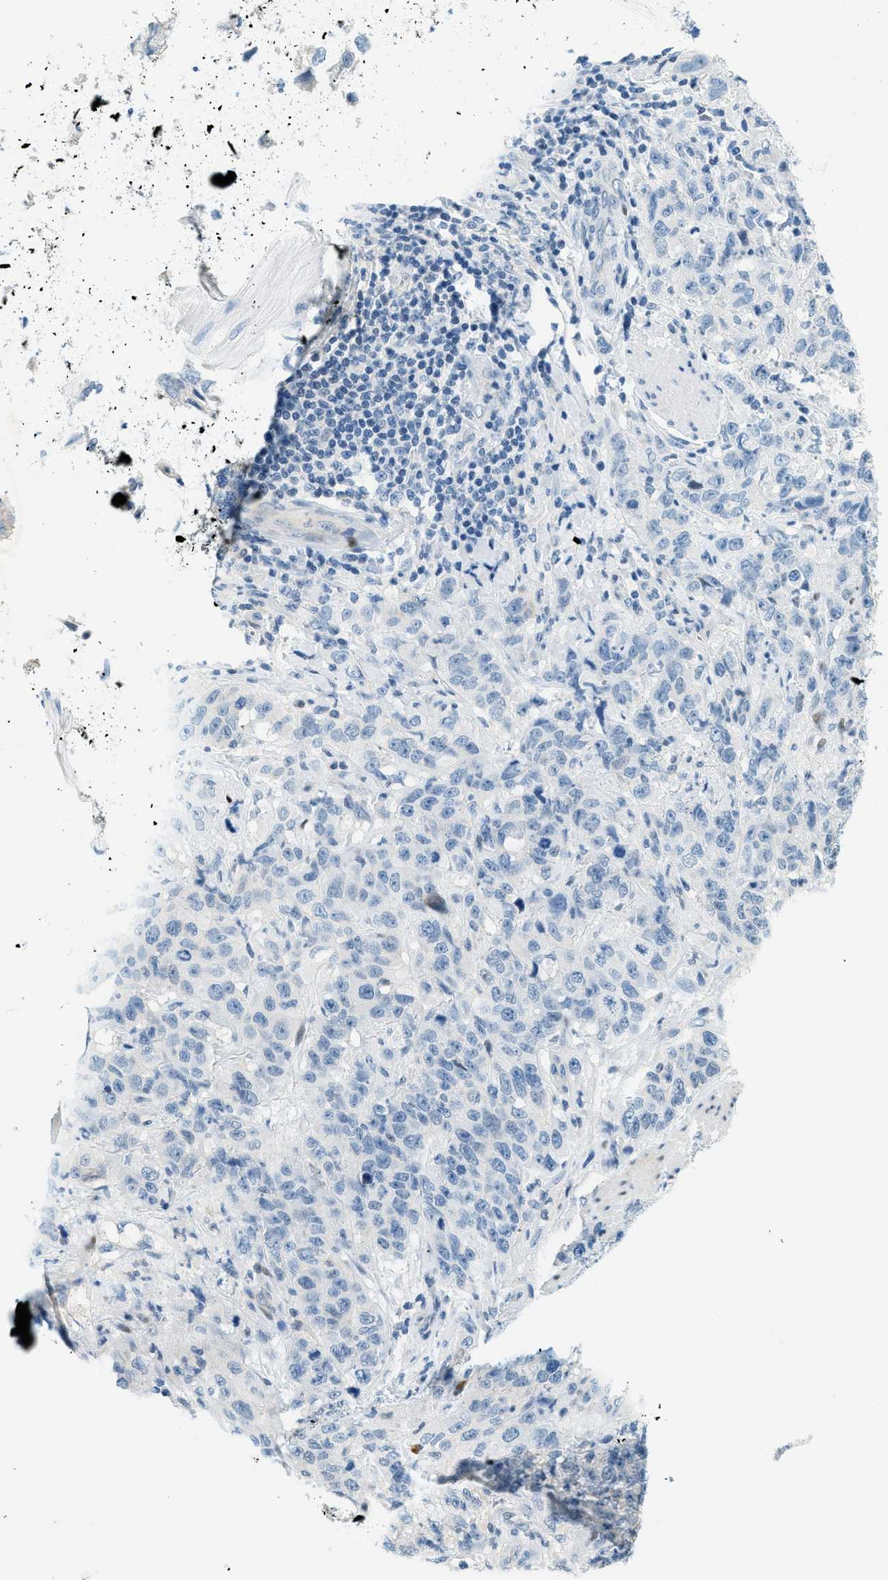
{"staining": {"intensity": "negative", "quantity": "none", "location": "none"}, "tissue": "stomach cancer", "cell_type": "Tumor cells", "image_type": "cancer", "snomed": [{"axis": "morphology", "description": "Adenocarcinoma, NOS"}, {"axis": "topography", "description": "Stomach"}], "caption": "Immunohistochemical staining of stomach cancer displays no significant positivity in tumor cells.", "gene": "CYP4X1", "patient": {"sex": "male", "age": 48}}